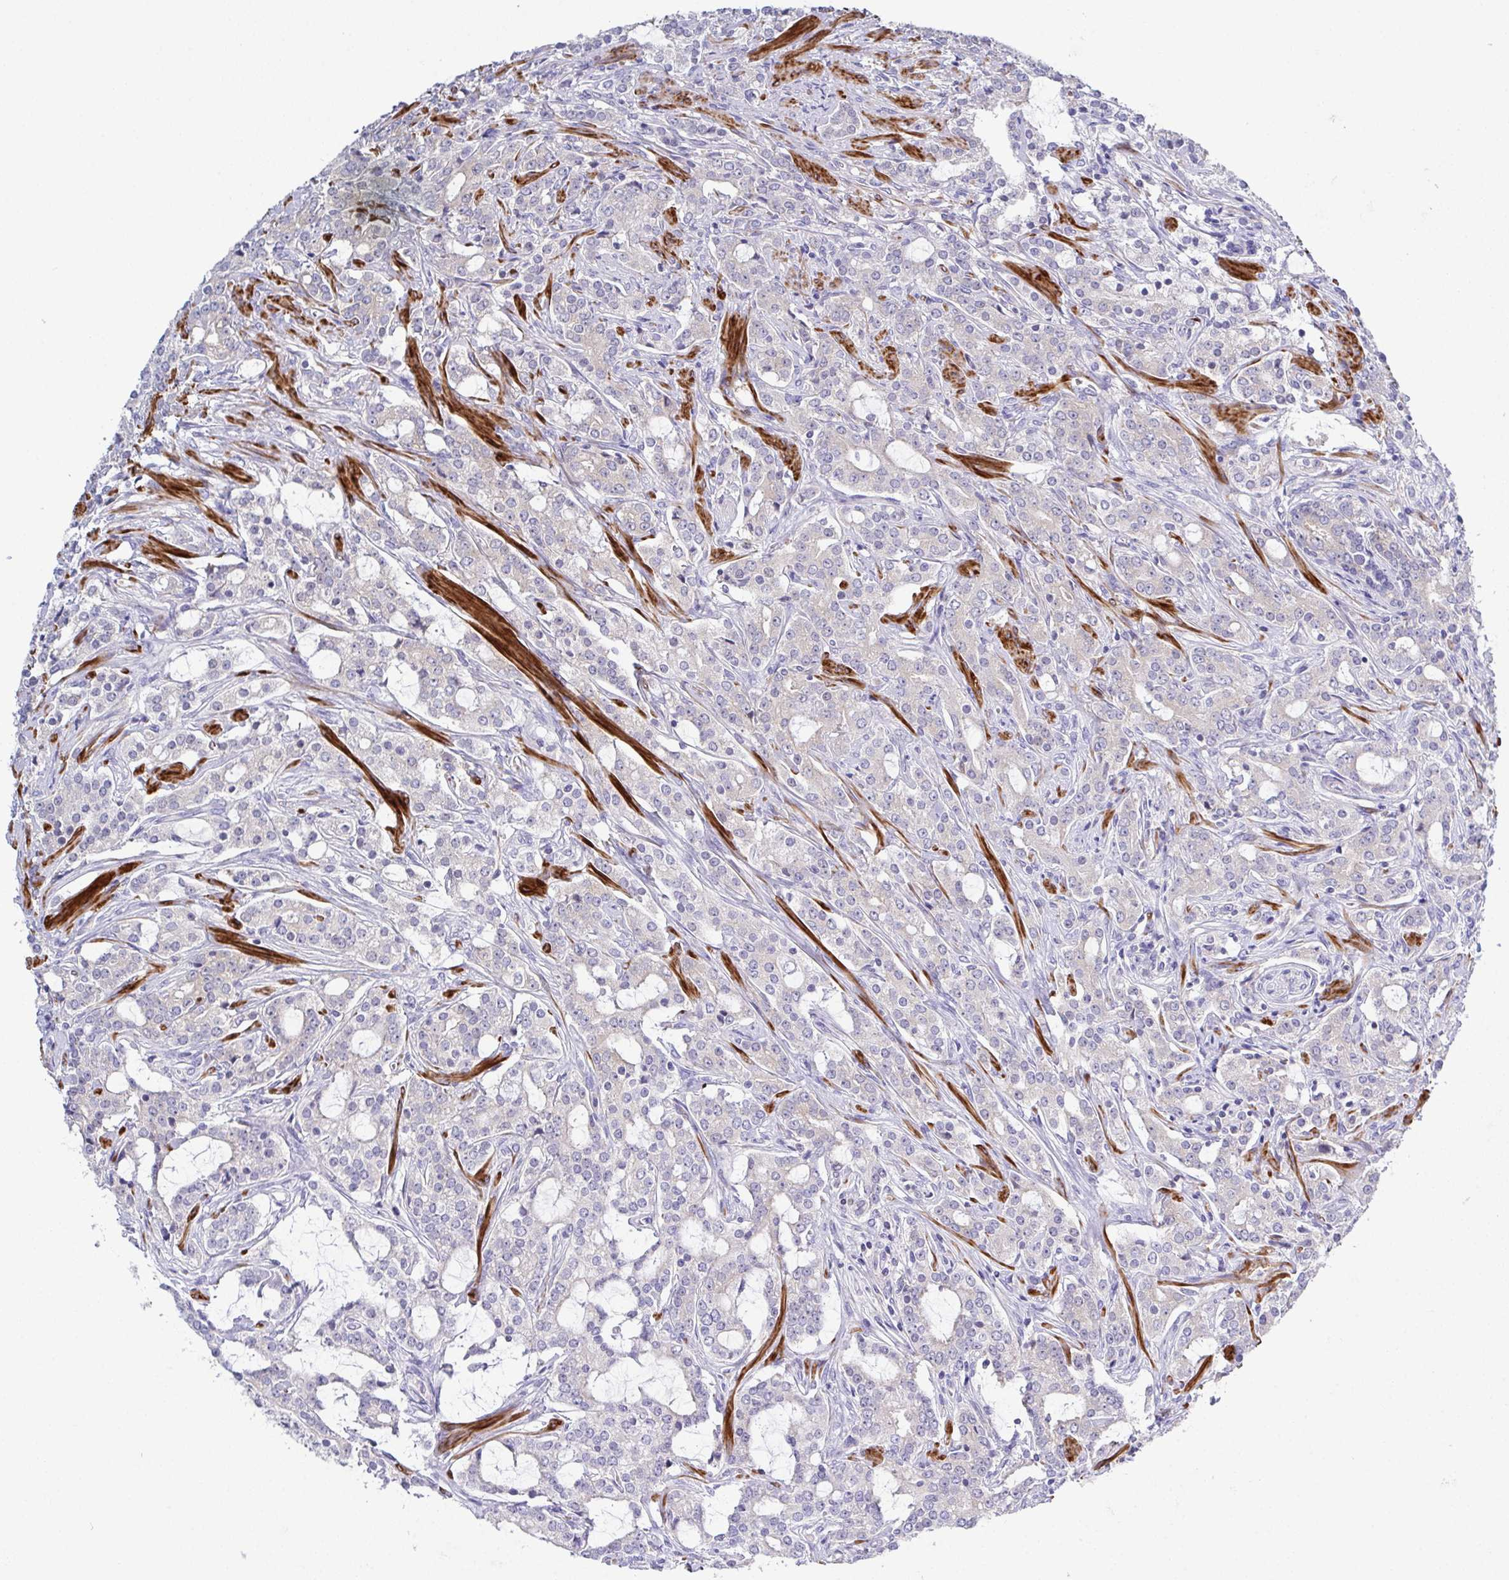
{"staining": {"intensity": "negative", "quantity": "none", "location": "none"}, "tissue": "prostate cancer", "cell_type": "Tumor cells", "image_type": "cancer", "snomed": [{"axis": "morphology", "description": "Adenocarcinoma, Medium grade"}, {"axis": "topography", "description": "Prostate"}], "caption": "Prostate cancer (medium-grade adenocarcinoma) was stained to show a protein in brown. There is no significant staining in tumor cells. Brightfield microscopy of IHC stained with DAB (3,3'-diaminobenzidine) (brown) and hematoxylin (blue), captured at high magnification.", "gene": "CFAP97D1", "patient": {"sex": "male", "age": 57}}